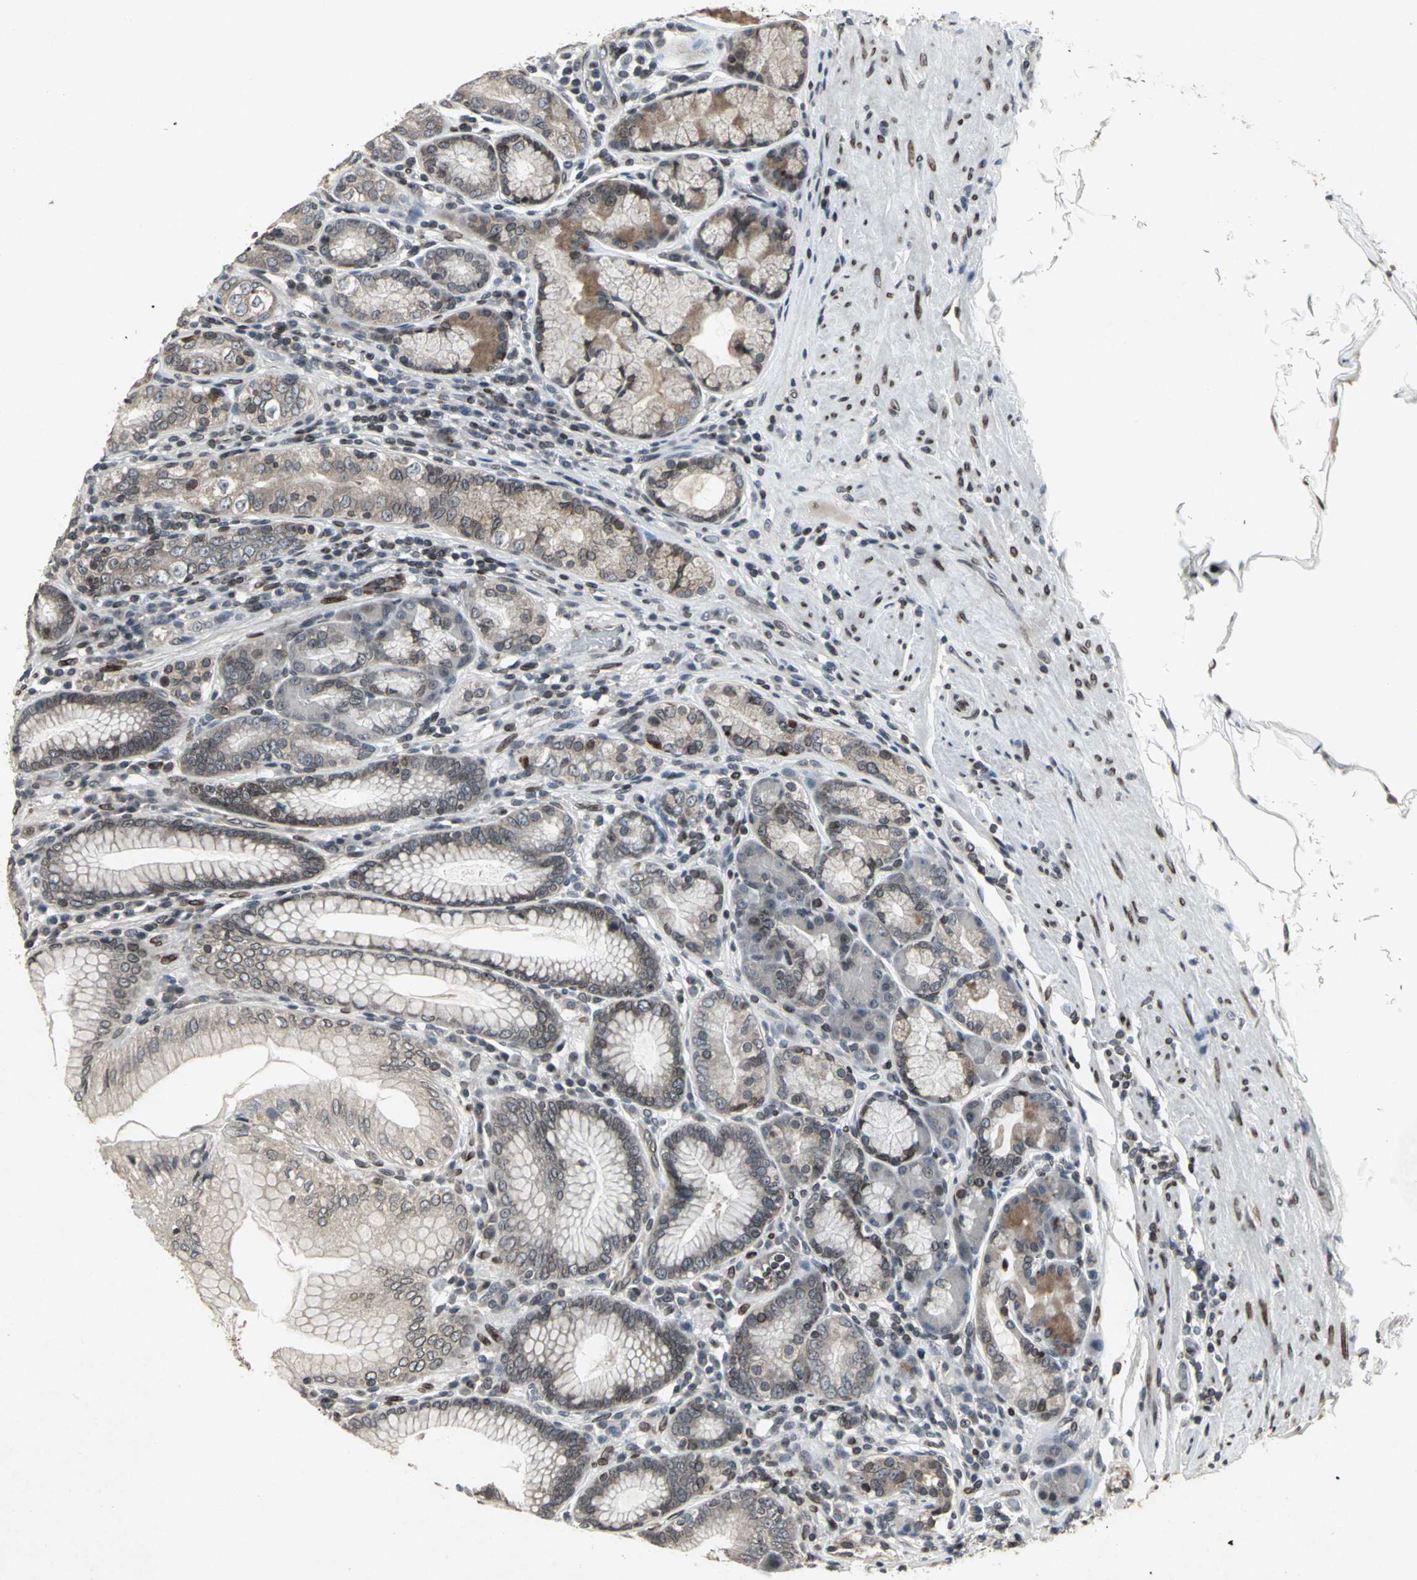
{"staining": {"intensity": "moderate", "quantity": ">75%", "location": "cytoplasmic/membranous,nuclear"}, "tissue": "stomach", "cell_type": "Glandular cells", "image_type": "normal", "snomed": [{"axis": "morphology", "description": "Normal tissue, NOS"}, {"axis": "topography", "description": "Stomach, lower"}], "caption": "Approximately >75% of glandular cells in benign stomach reveal moderate cytoplasmic/membranous,nuclear protein staining as visualized by brown immunohistochemical staining.", "gene": "SH2B3", "patient": {"sex": "female", "age": 76}}